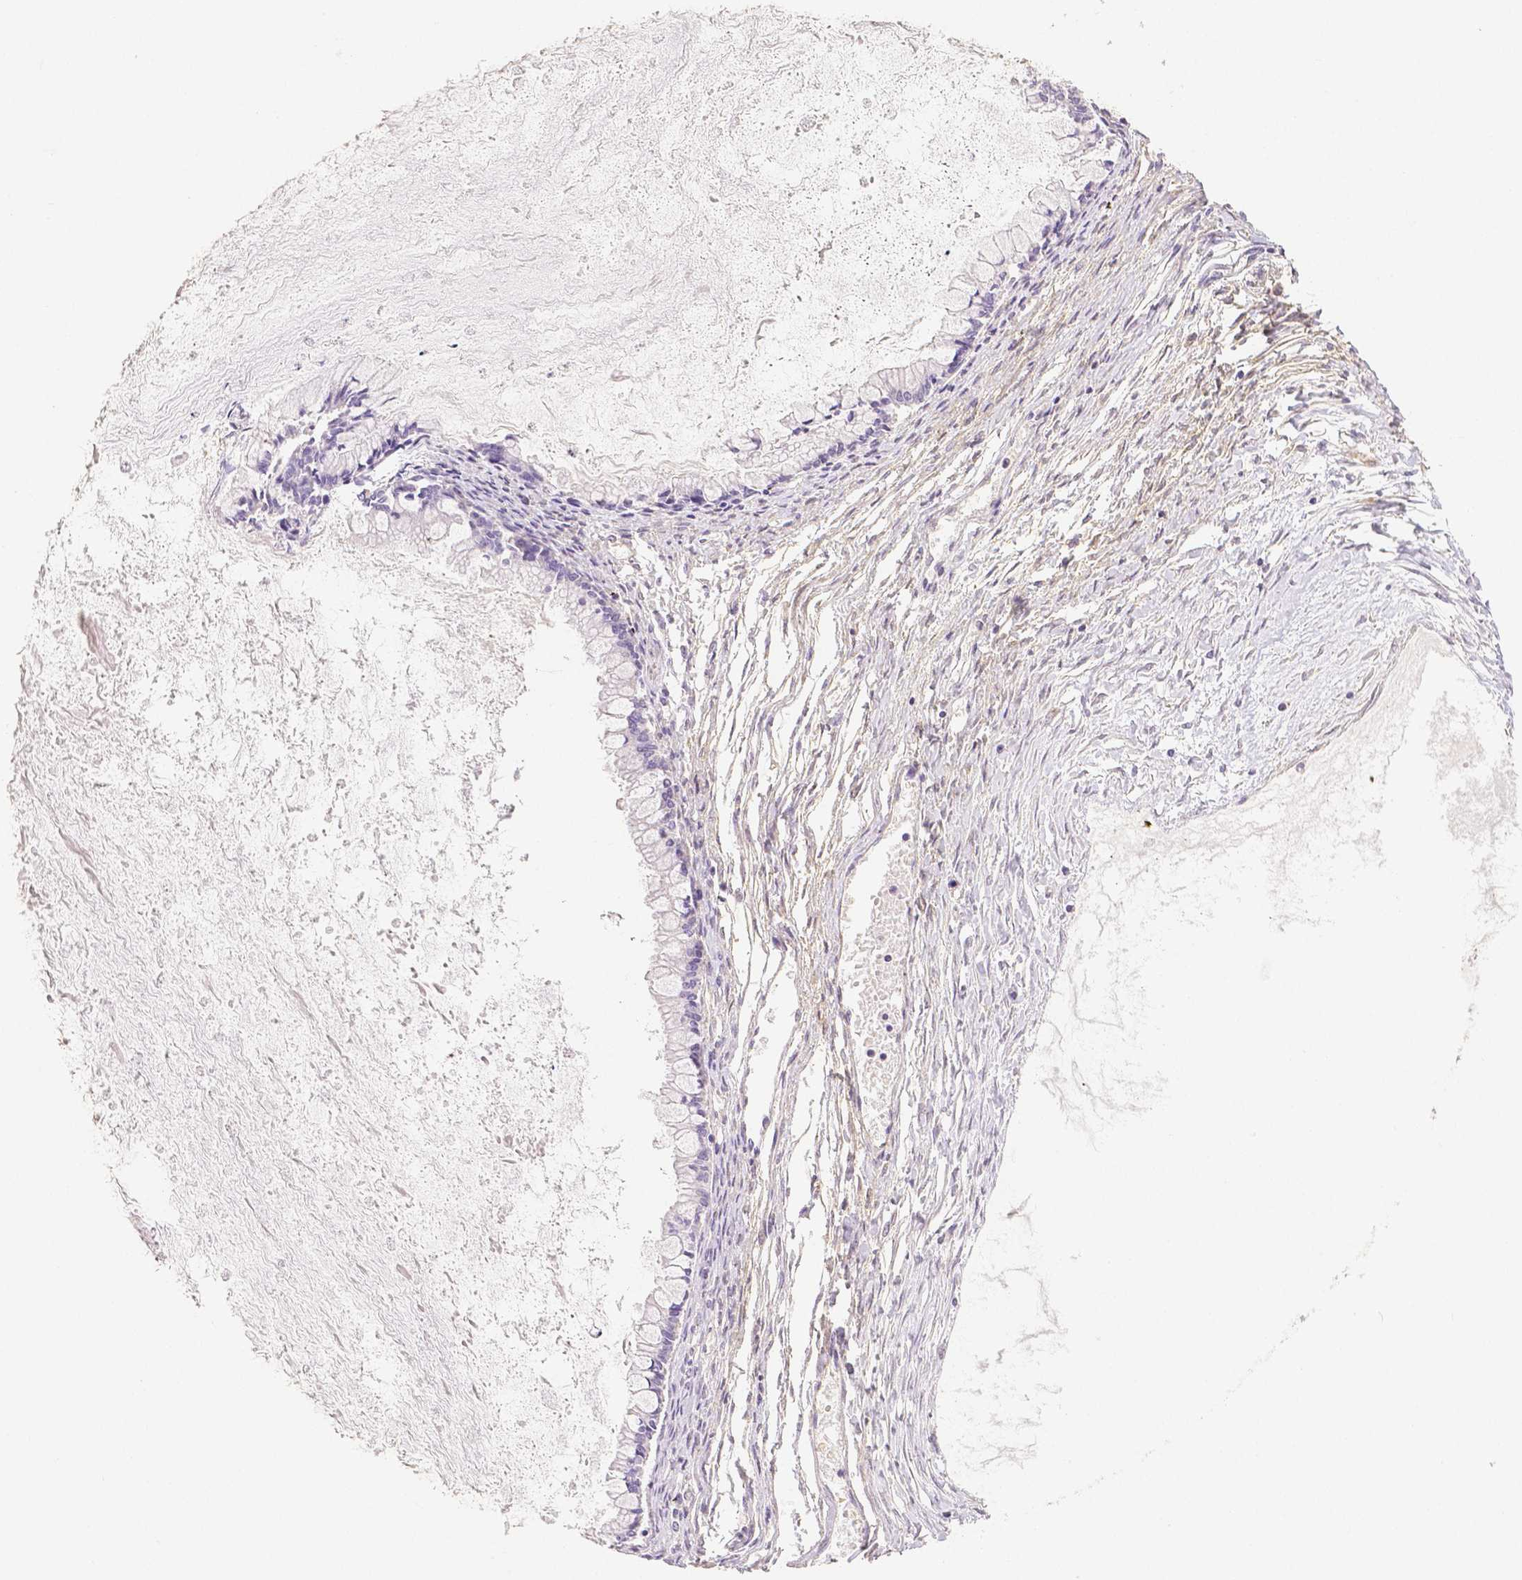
{"staining": {"intensity": "negative", "quantity": "none", "location": "none"}, "tissue": "ovarian cancer", "cell_type": "Tumor cells", "image_type": "cancer", "snomed": [{"axis": "morphology", "description": "Cystadenocarcinoma, mucinous, NOS"}, {"axis": "topography", "description": "Ovary"}], "caption": "DAB (3,3'-diaminobenzidine) immunohistochemical staining of ovarian cancer (mucinous cystadenocarcinoma) shows no significant positivity in tumor cells.", "gene": "THY1", "patient": {"sex": "female", "age": 67}}